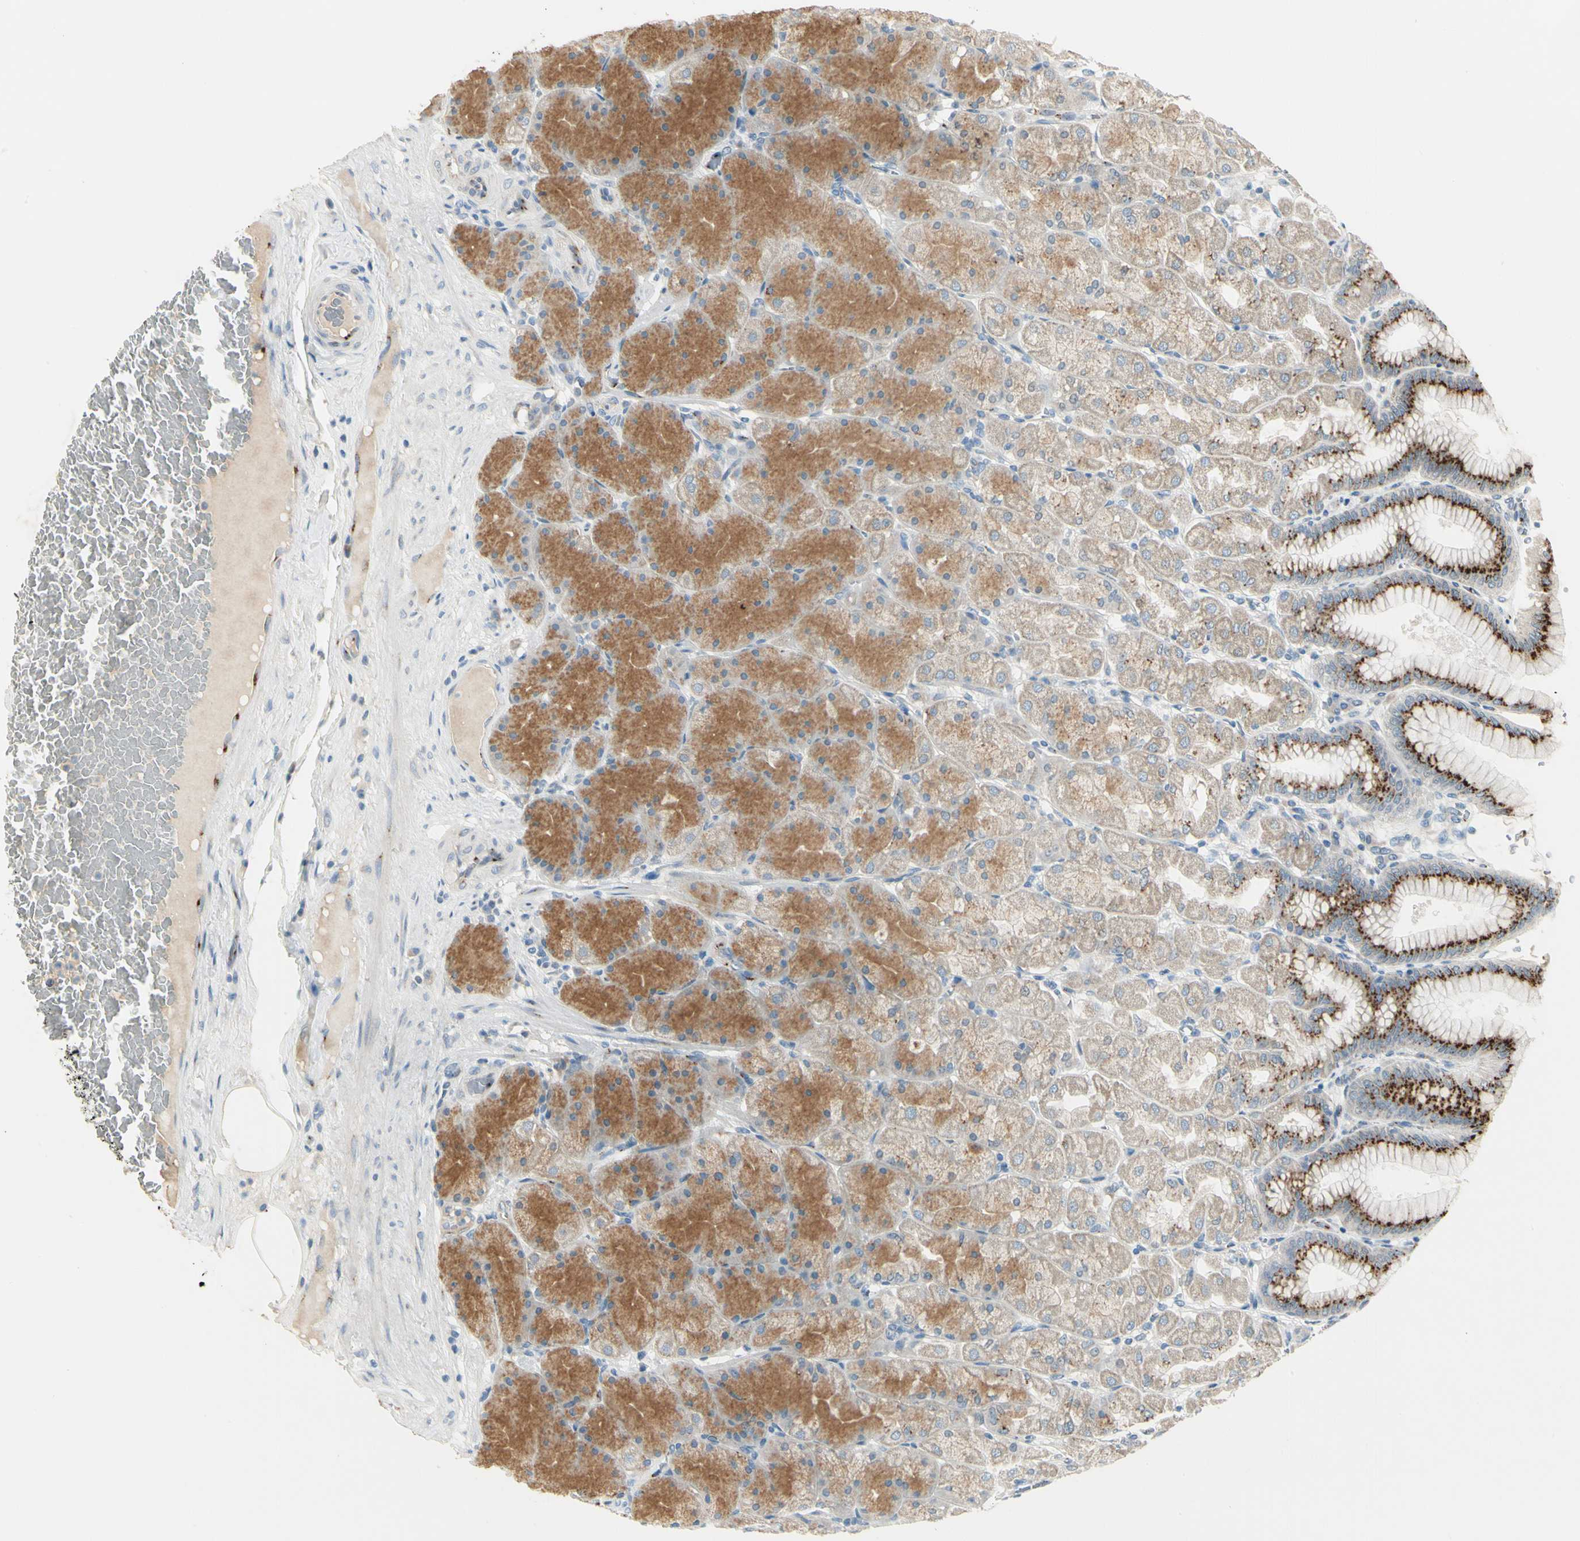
{"staining": {"intensity": "moderate", "quantity": ">75%", "location": "cytoplasmic/membranous"}, "tissue": "stomach", "cell_type": "Glandular cells", "image_type": "normal", "snomed": [{"axis": "morphology", "description": "Normal tissue, NOS"}, {"axis": "topography", "description": "Stomach, upper"}], "caption": "High-magnification brightfield microscopy of unremarkable stomach stained with DAB (brown) and counterstained with hematoxylin (blue). glandular cells exhibit moderate cytoplasmic/membranous expression is identified in approximately>75% of cells.", "gene": "MANSC1", "patient": {"sex": "female", "age": 56}}